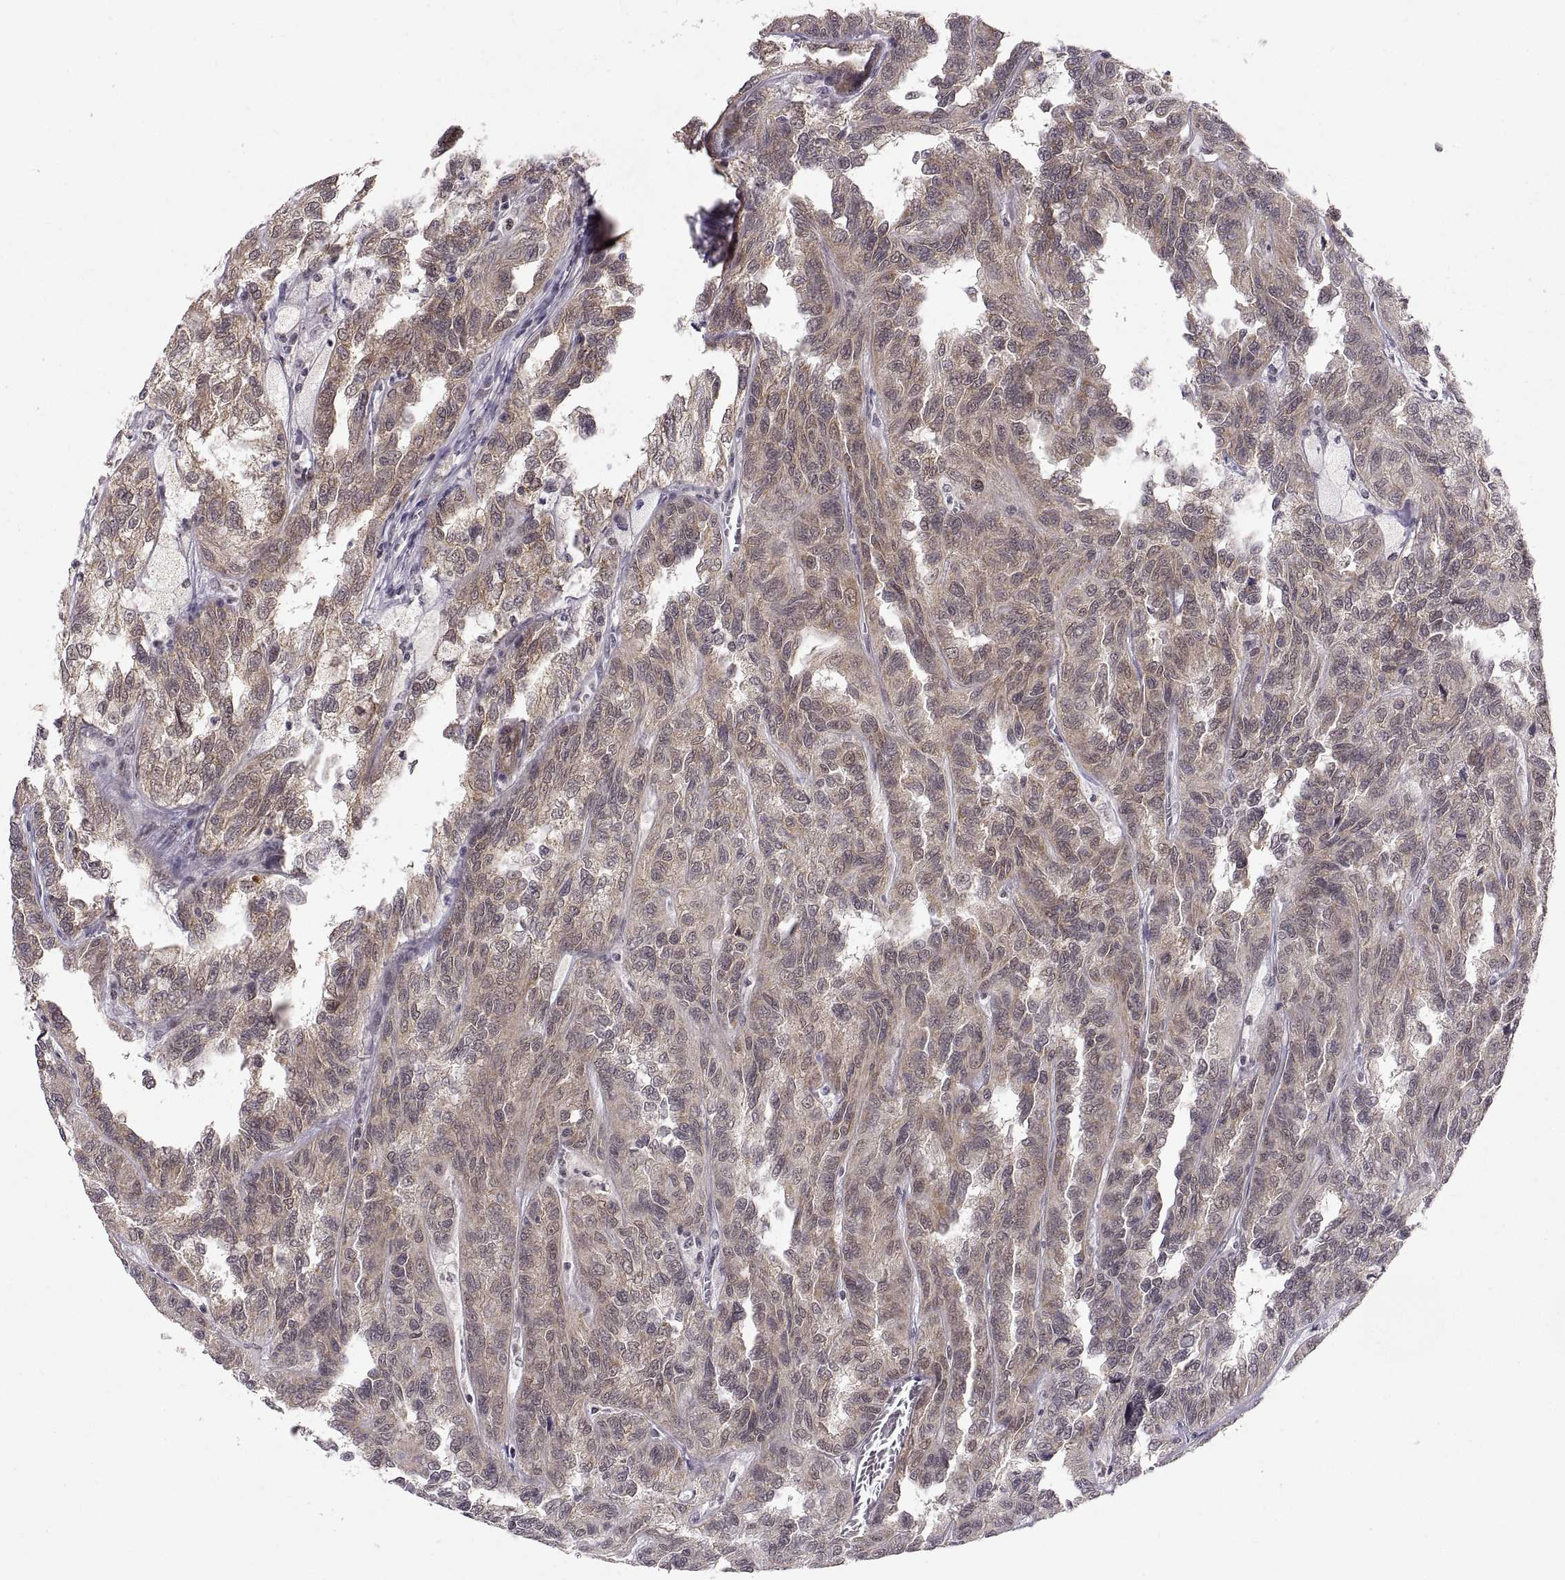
{"staining": {"intensity": "moderate", "quantity": "25%-75%", "location": "cytoplasmic/membranous"}, "tissue": "renal cancer", "cell_type": "Tumor cells", "image_type": "cancer", "snomed": [{"axis": "morphology", "description": "Adenocarcinoma, NOS"}, {"axis": "topography", "description": "Kidney"}], "caption": "A brown stain shows moderate cytoplasmic/membranous expression of a protein in renal cancer tumor cells.", "gene": "ABL2", "patient": {"sex": "male", "age": 79}}